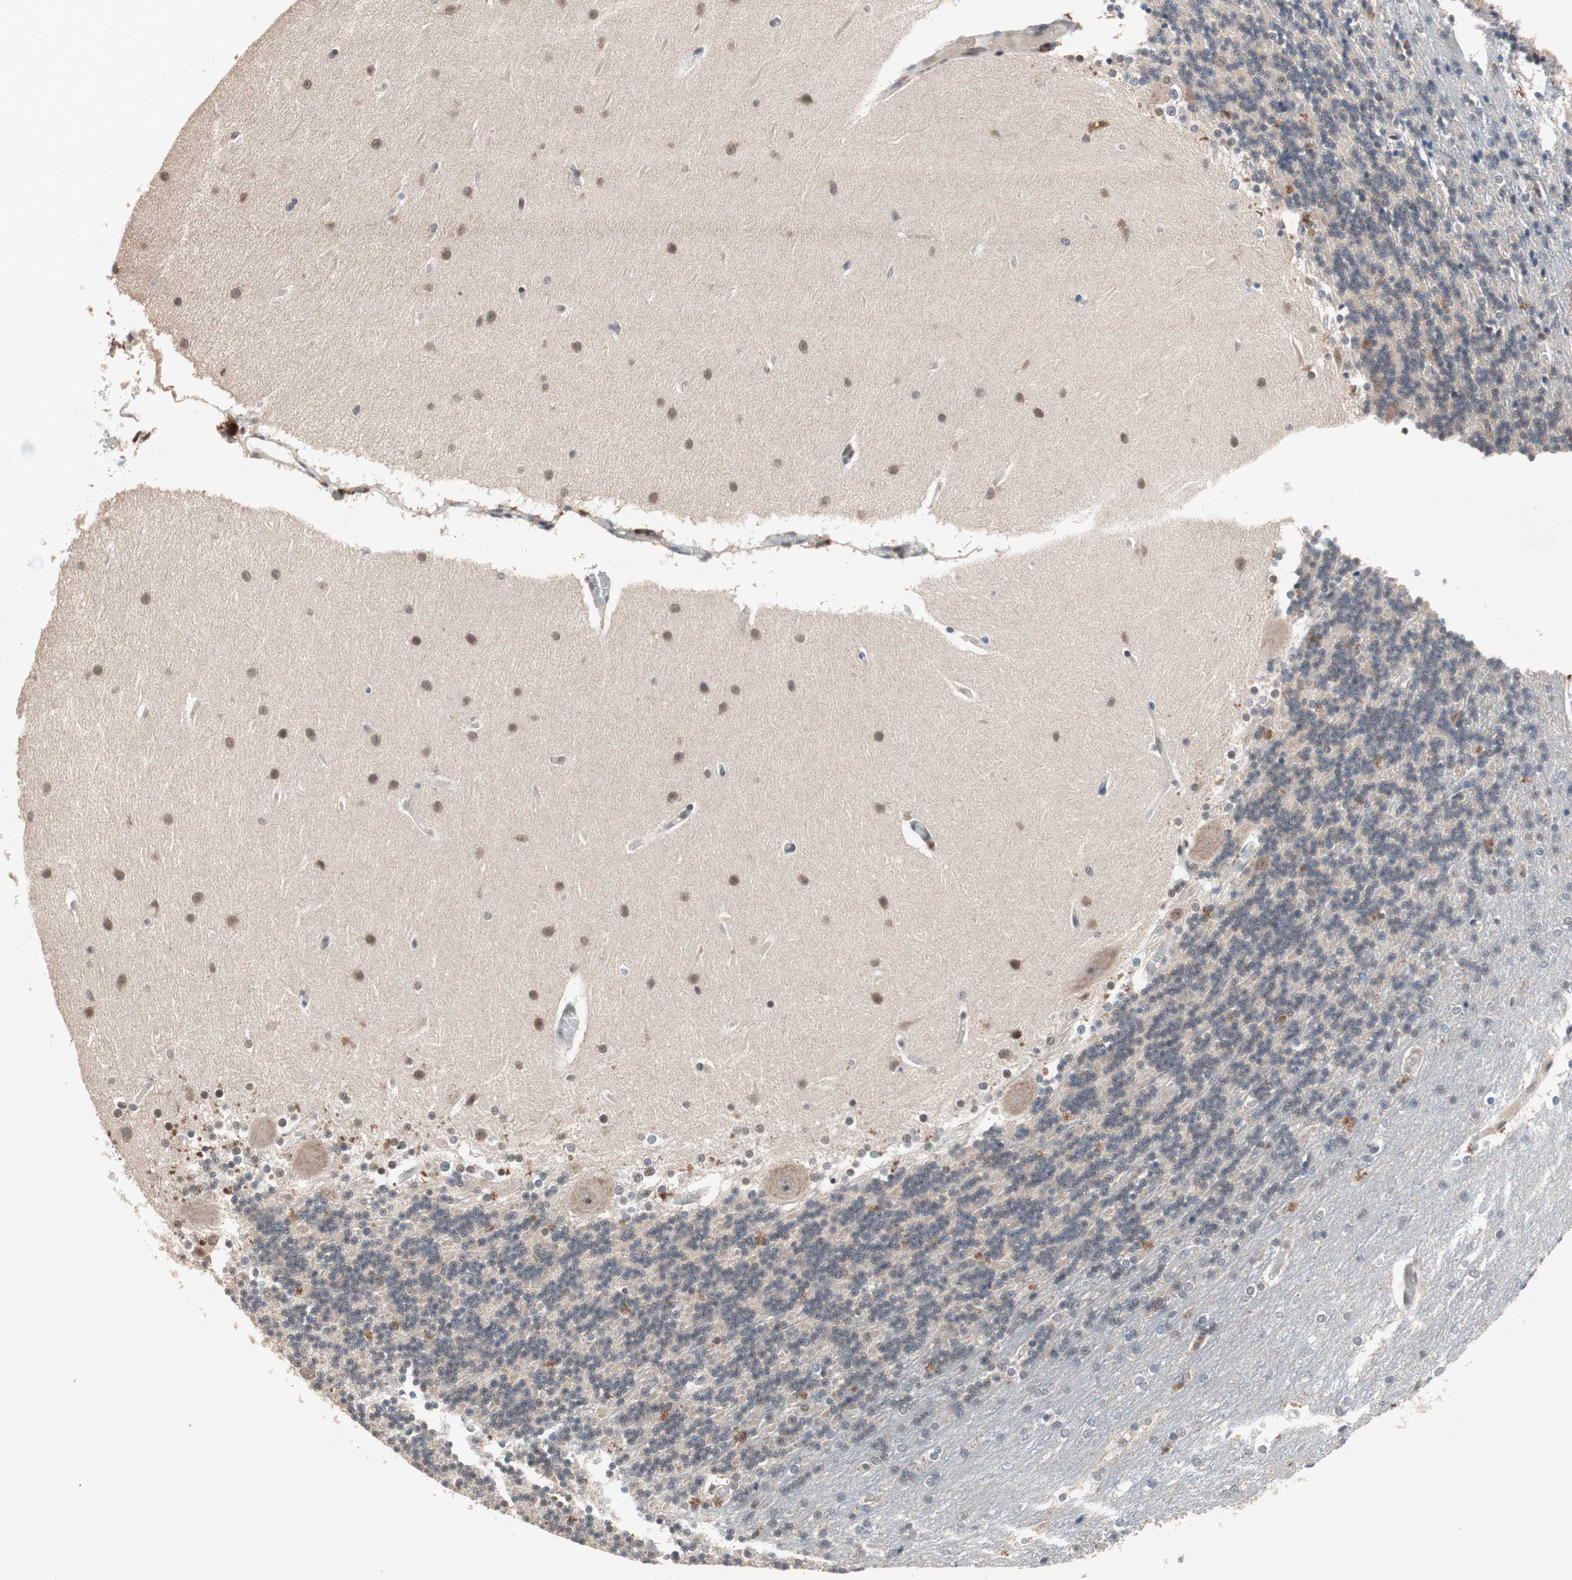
{"staining": {"intensity": "moderate", "quantity": "25%-75%", "location": "cytoplasmic/membranous,nuclear"}, "tissue": "cerebellum", "cell_type": "Cells in granular layer", "image_type": "normal", "snomed": [{"axis": "morphology", "description": "Normal tissue, NOS"}, {"axis": "topography", "description": "Cerebellum"}], "caption": "This micrograph reveals immunohistochemistry staining of unremarkable cerebellum, with medium moderate cytoplasmic/membranous,nuclear staining in approximately 25%-75% of cells in granular layer.", "gene": "GART", "patient": {"sex": "female", "age": 54}}